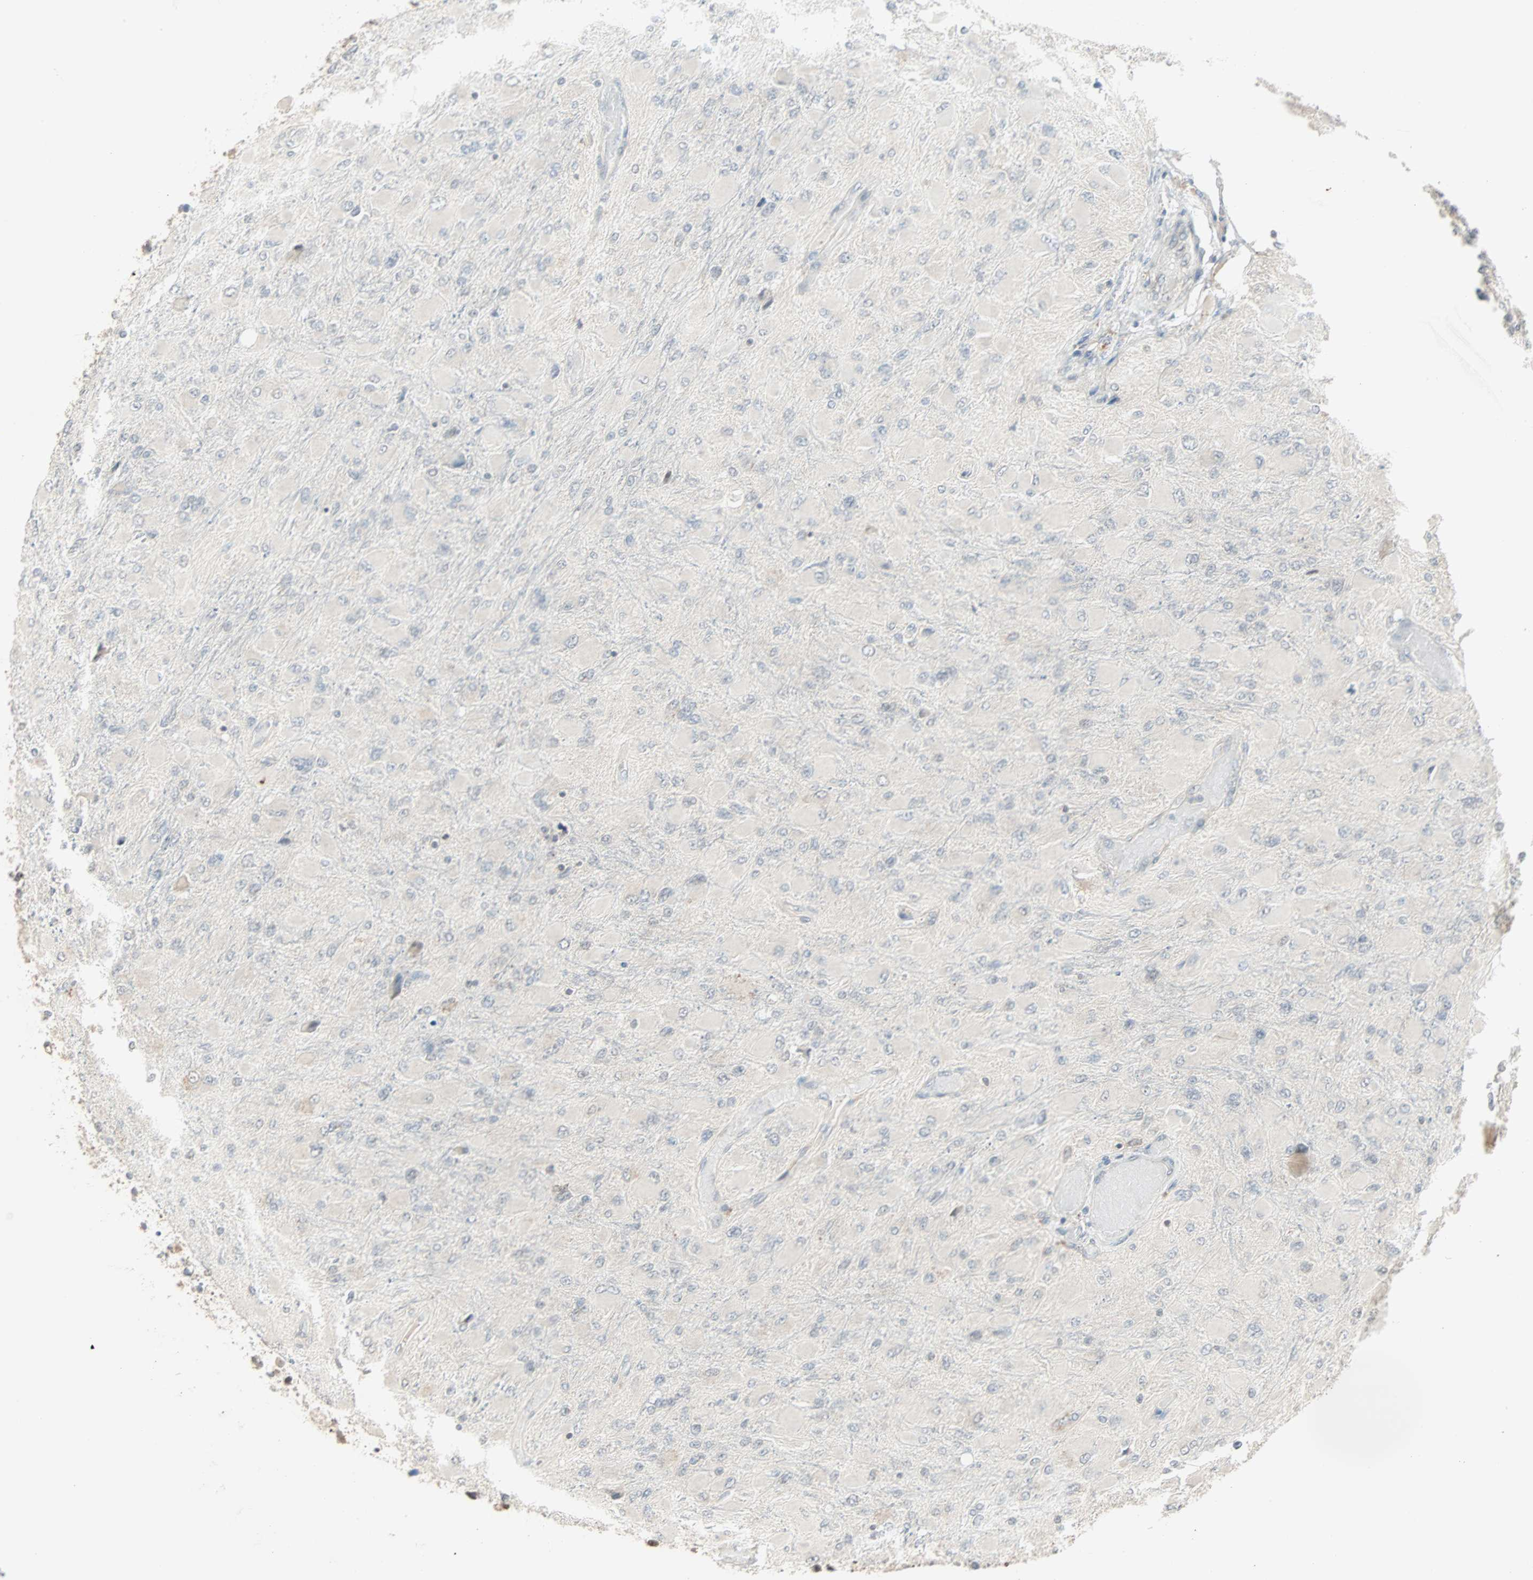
{"staining": {"intensity": "weak", "quantity": "<25%", "location": "cytoplasmic/membranous"}, "tissue": "glioma", "cell_type": "Tumor cells", "image_type": "cancer", "snomed": [{"axis": "morphology", "description": "Glioma, malignant, High grade"}, {"axis": "topography", "description": "Cerebral cortex"}], "caption": "Micrograph shows no significant protein positivity in tumor cells of malignant glioma (high-grade).", "gene": "KDM4A", "patient": {"sex": "female", "age": 36}}